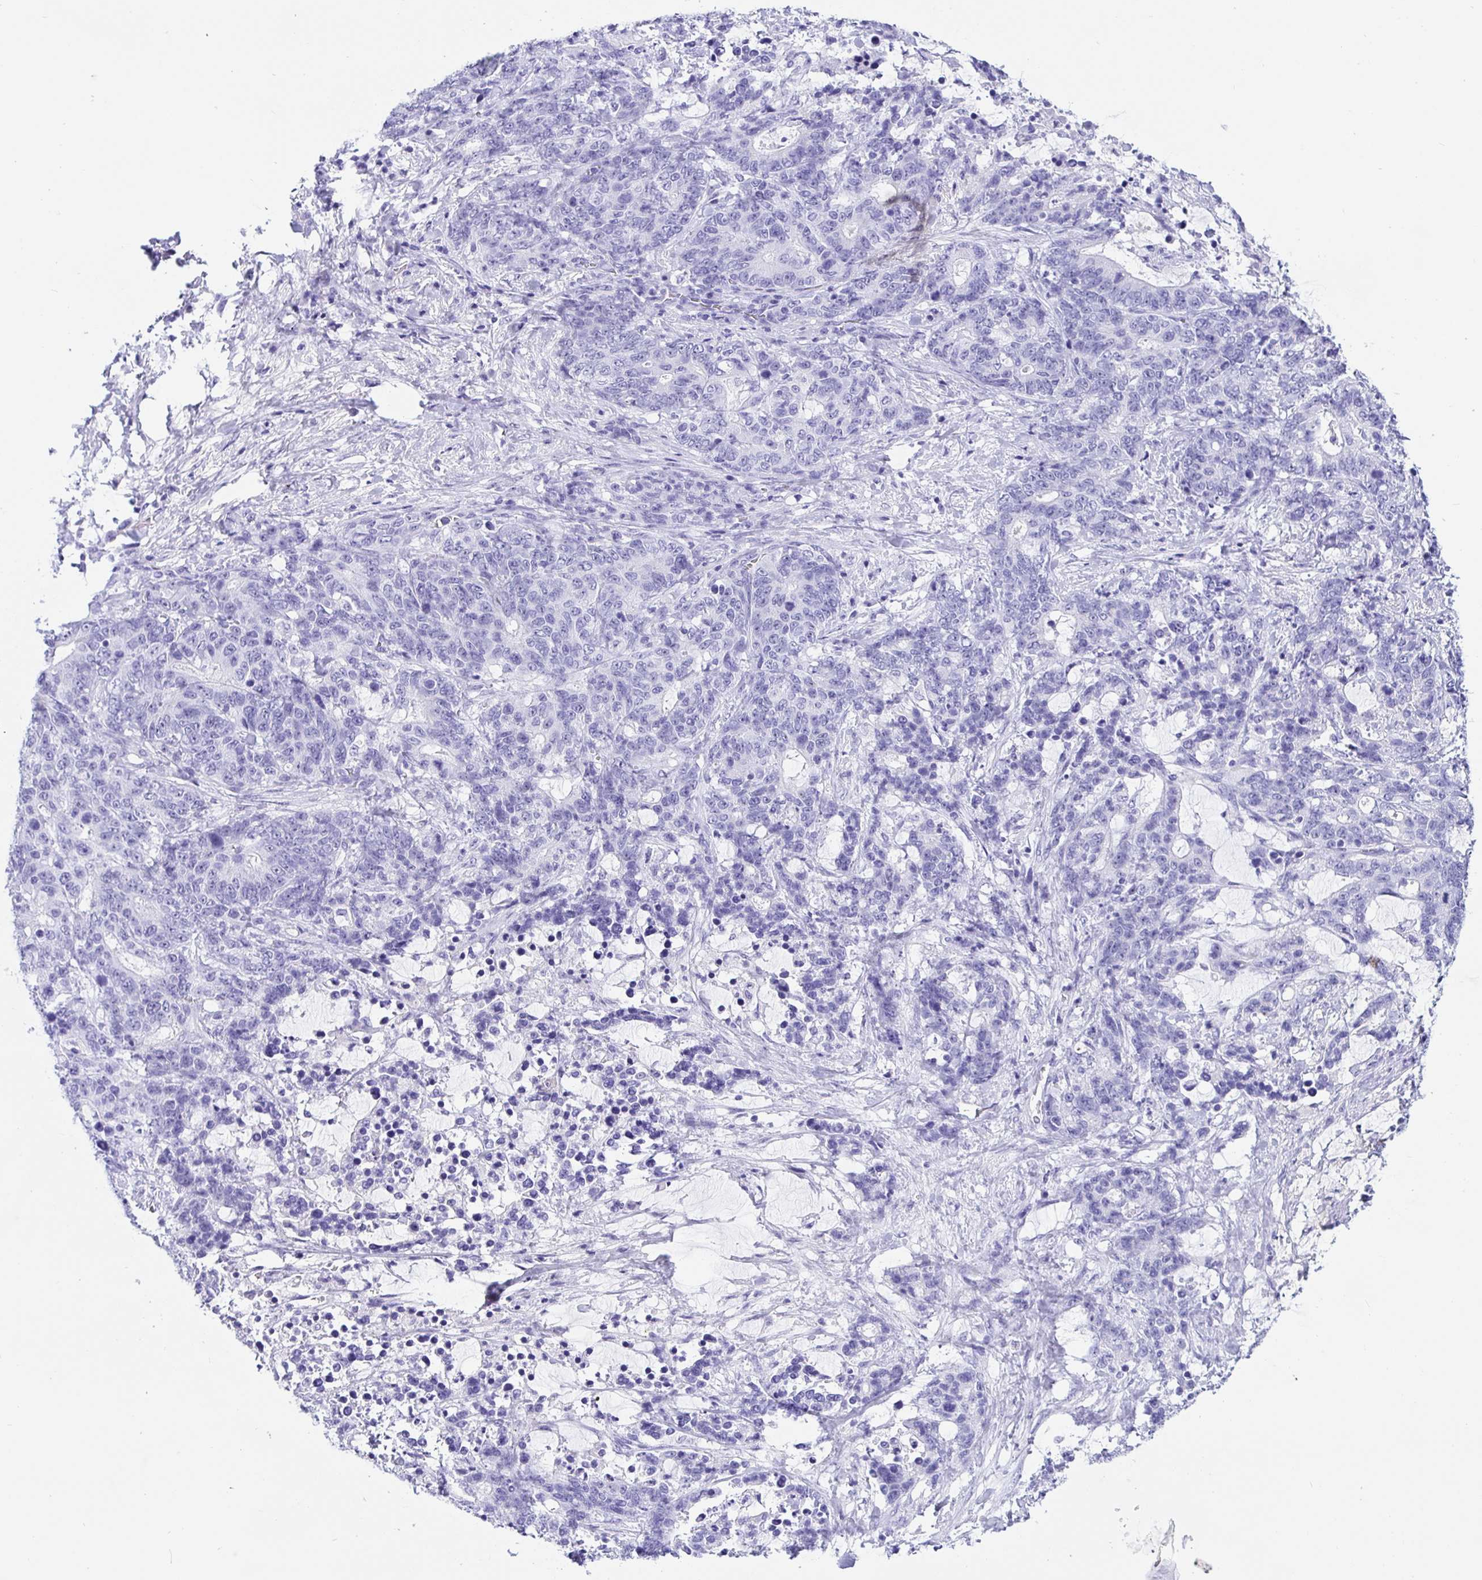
{"staining": {"intensity": "negative", "quantity": "none", "location": "none"}, "tissue": "stomach cancer", "cell_type": "Tumor cells", "image_type": "cancer", "snomed": [{"axis": "morphology", "description": "Normal tissue, NOS"}, {"axis": "morphology", "description": "Adenocarcinoma, NOS"}, {"axis": "topography", "description": "Stomach"}], "caption": "The image displays no staining of tumor cells in adenocarcinoma (stomach).", "gene": "PRAMEF19", "patient": {"sex": "female", "age": 64}}